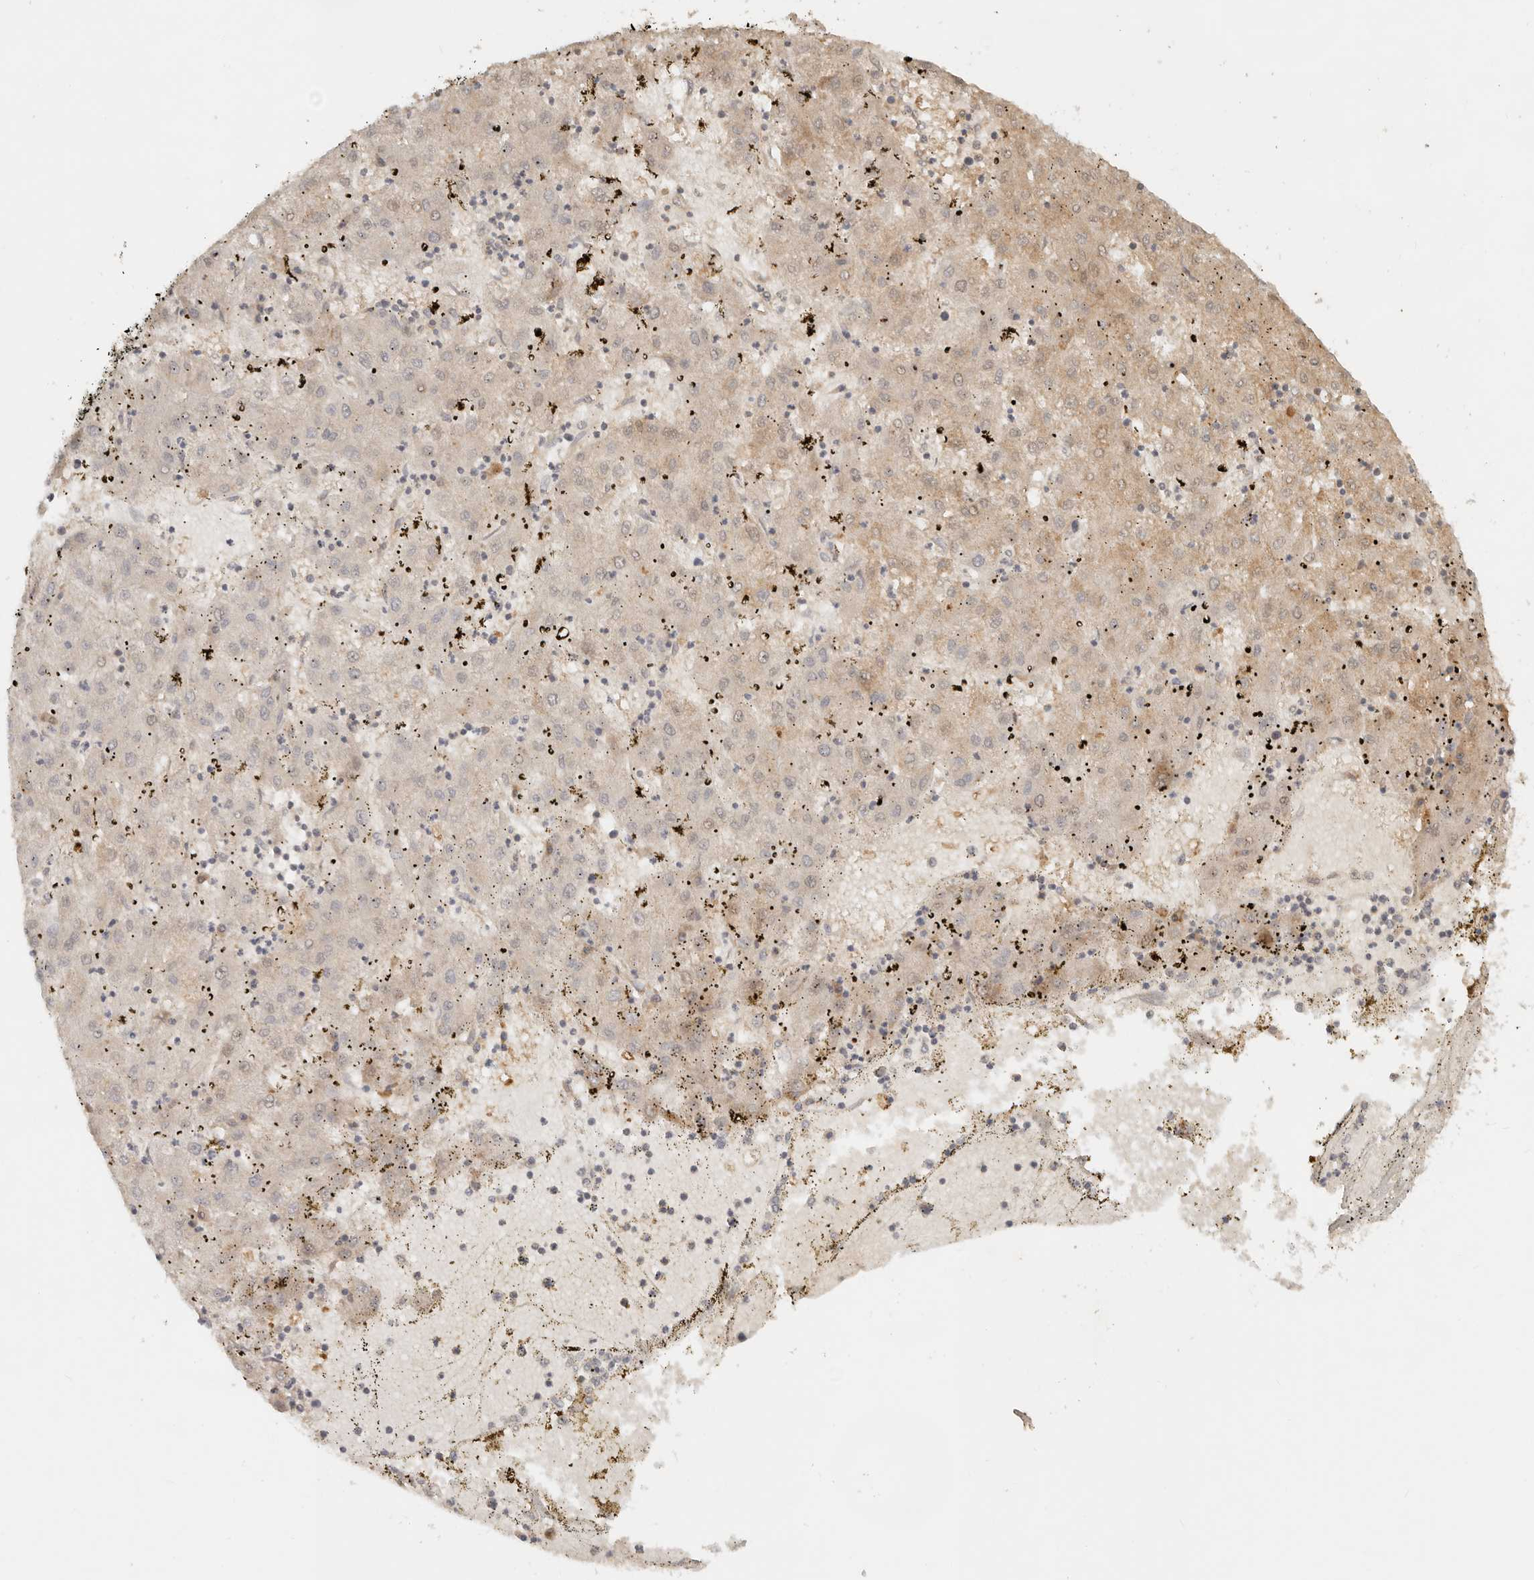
{"staining": {"intensity": "weak", "quantity": ">75%", "location": "cytoplasmic/membranous"}, "tissue": "liver cancer", "cell_type": "Tumor cells", "image_type": "cancer", "snomed": [{"axis": "morphology", "description": "Carcinoma, Hepatocellular, NOS"}, {"axis": "topography", "description": "Liver"}], "caption": "Tumor cells show low levels of weak cytoplasmic/membranous positivity in about >75% of cells in liver cancer (hepatocellular carcinoma).", "gene": "LMO4", "patient": {"sex": "male", "age": 72}}